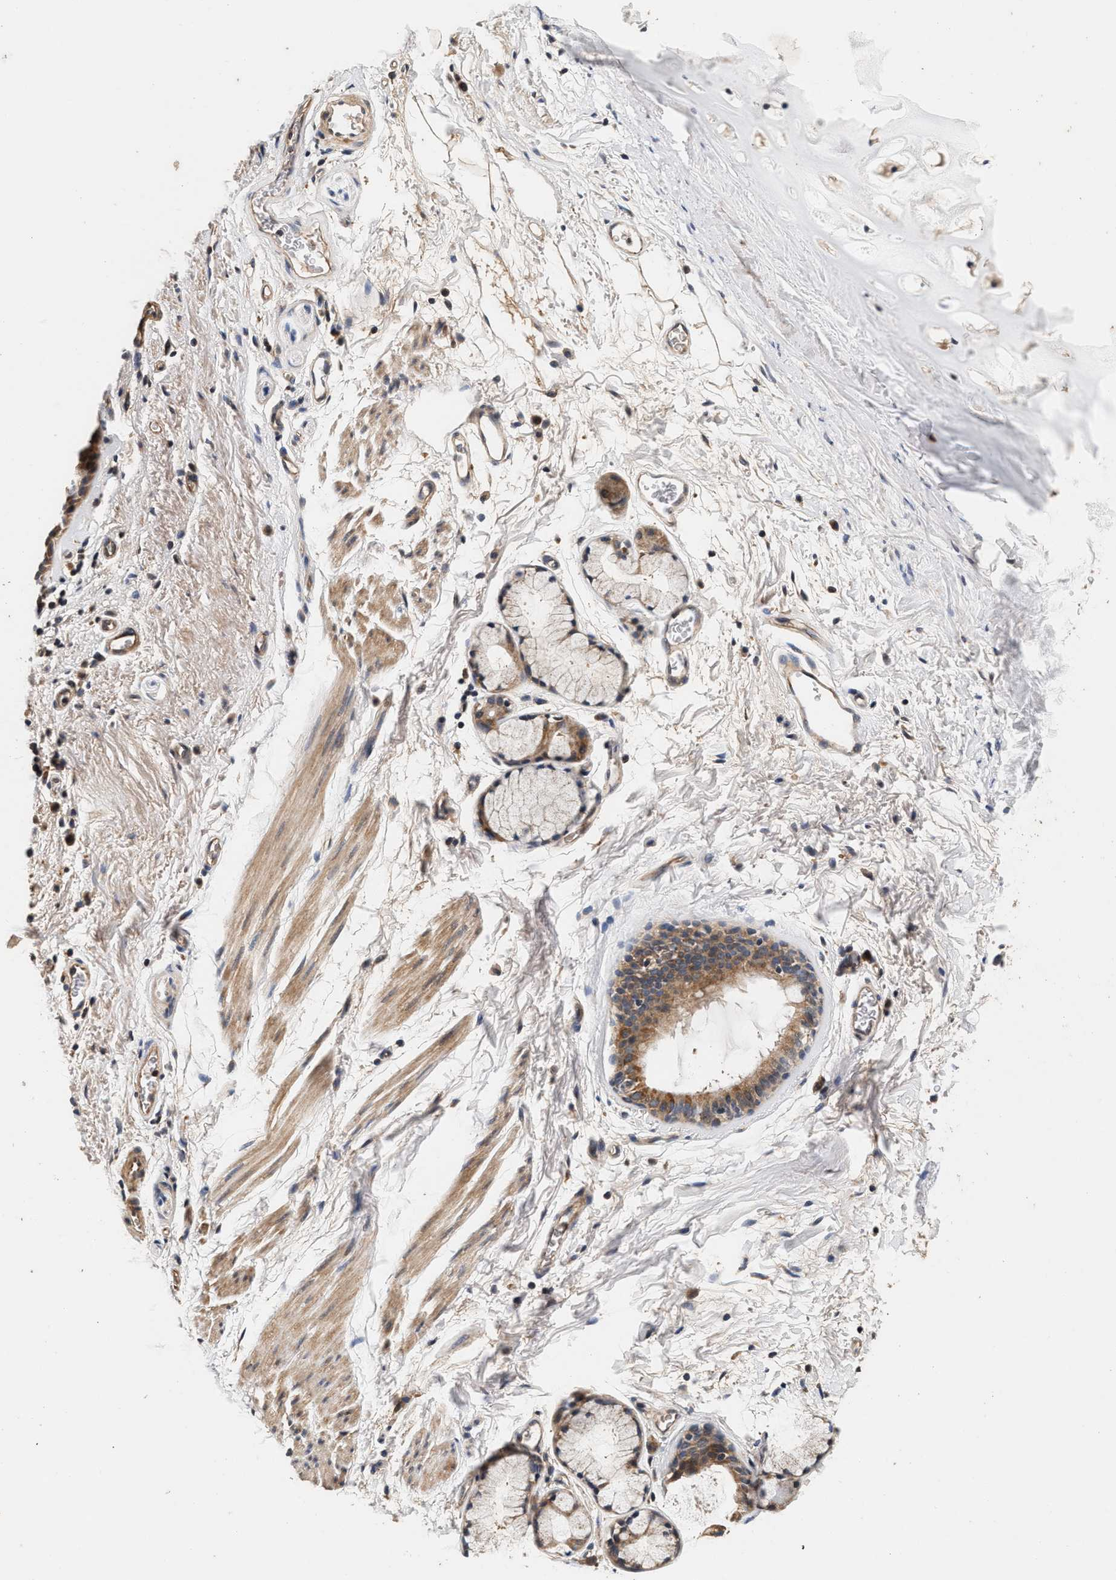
{"staining": {"intensity": "moderate", "quantity": ">75%", "location": "cytoplasmic/membranous"}, "tissue": "bronchus", "cell_type": "Respiratory epithelial cells", "image_type": "normal", "snomed": [{"axis": "morphology", "description": "Normal tissue, NOS"}, {"axis": "topography", "description": "Cartilage tissue"}, {"axis": "topography", "description": "Bronchus"}], "caption": "Immunohistochemistry (DAB (3,3'-diaminobenzidine)) staining of unremarkable human bronchus displays moderate cytoplasmic/membranous protein positivity in about >75% of respiratory epithelial cells.", "gene": "PTGR3", "patient": {"sex": "female", "age": 53}}